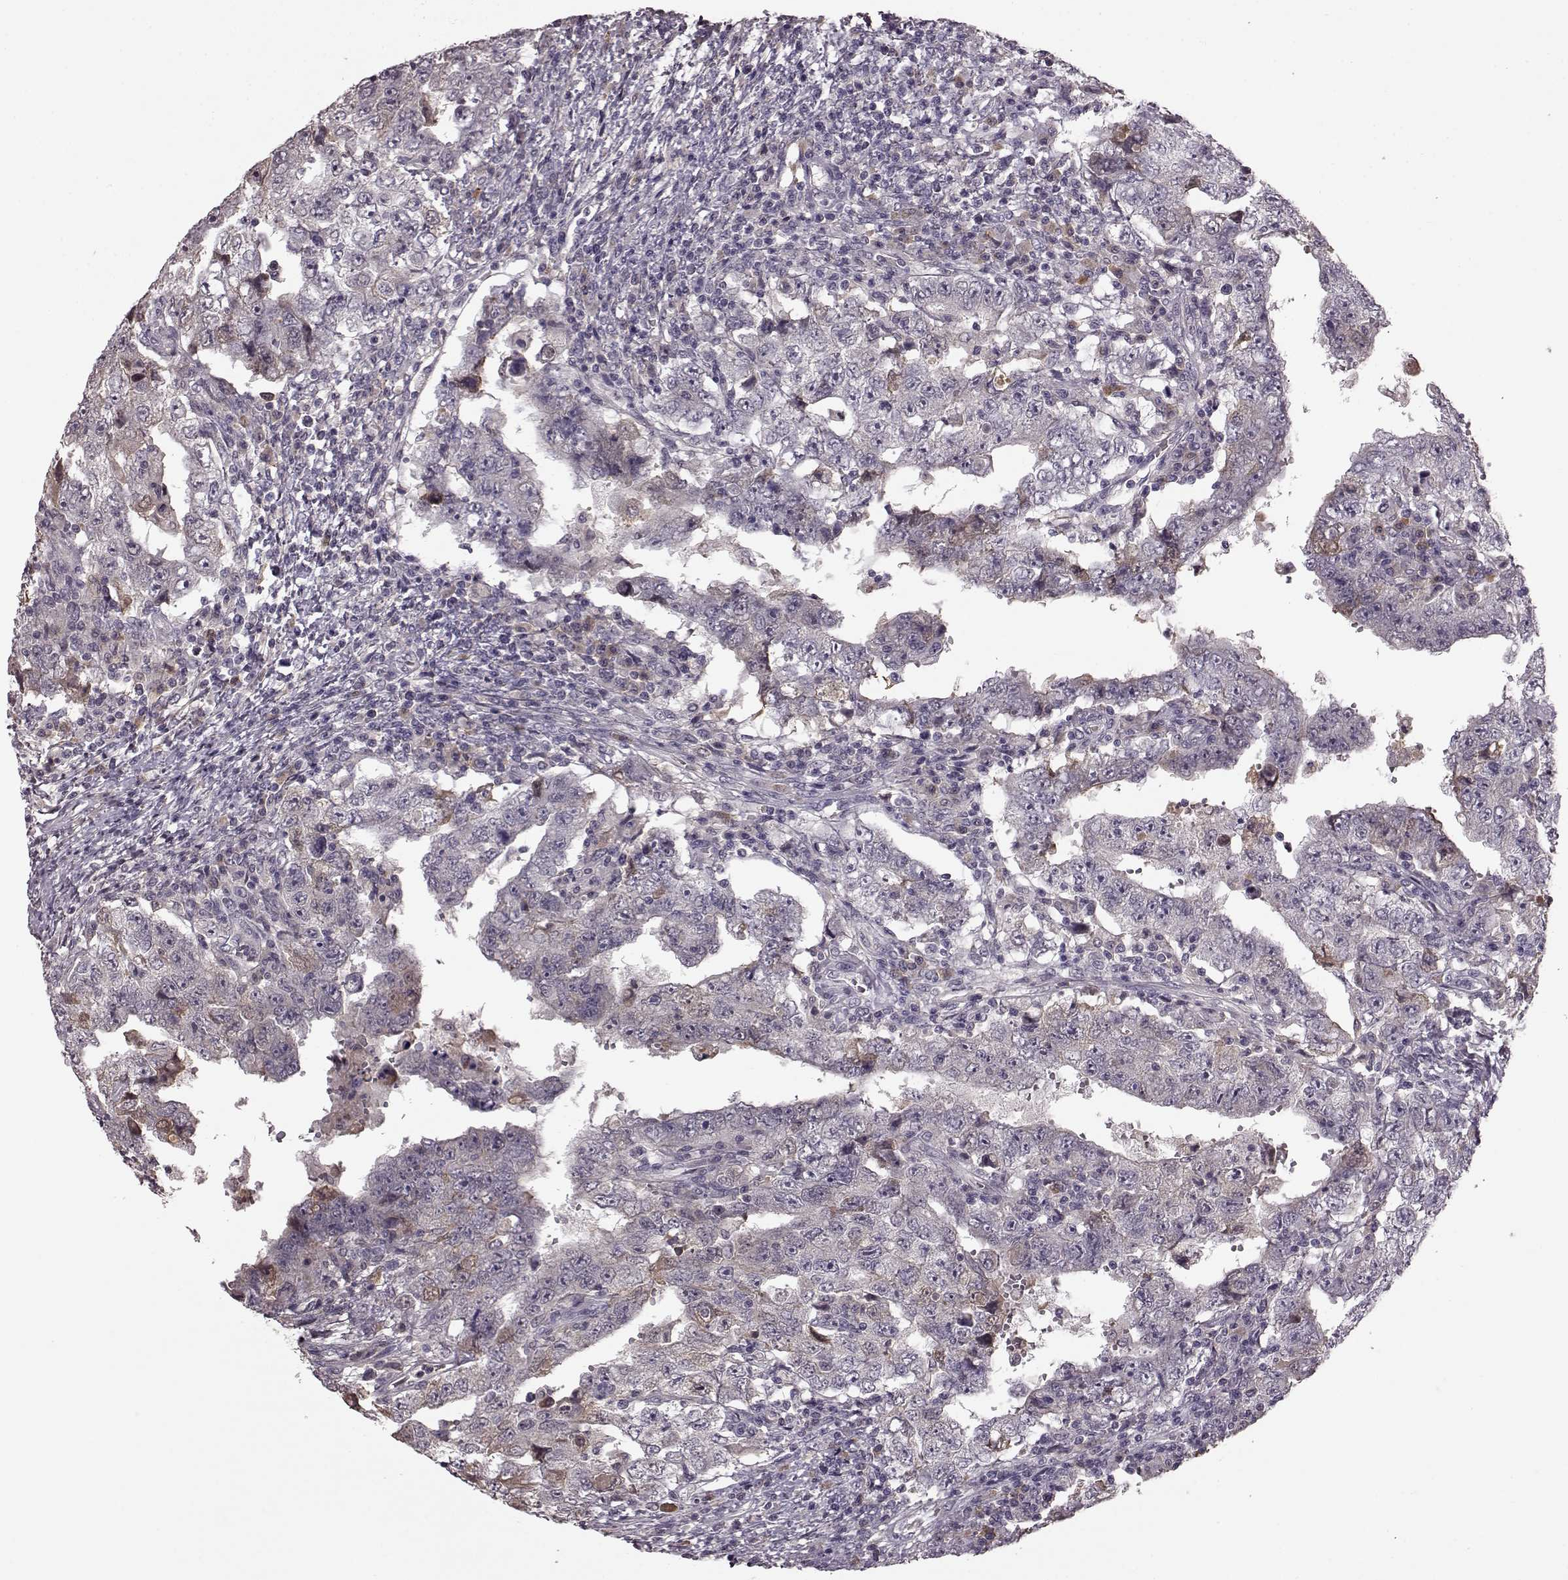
{"staining": {"intensity": "negative", "quantity": "none", "location": "none"}, "tissue": "testis cancer", "cell_type": "Tumor cells", "image_type": "cancer", "snomed": [{"axis": "morphology", "description": "Carcinoma, Embryonal, NOS"}, {"axis": "topography", "description": "Testis"}], "caption": "Image shows no protein positivity in tumor cells of embryonal carcinoma (testis) tissue.", "gene": "NRL", "patient": {"sex": "male", "age": 26}}